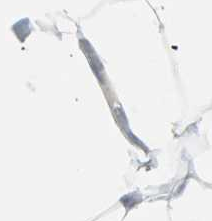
{"staining": {"intensity": "negative", "quantity": "none", "location": "none"}, "tissue": "adipose tissue", "cell_type": "Adipocytes", "image_type": "normal", "snomed": [{"axis": "morphology", "description": "Normal tissue, NOS"}, {"axis": "morphology", "description": "Adenocarcinoma, NOS"}, {"axis": "topography", "description": "Cartilage tissue"}, {"axis": "topography", "description": "Bronchus"}, {"axis": "topography", "description": "Lung"}], "caption": "Immunohistochemical staining of unremarkable human adipose tissue demonstrates no significant expression in adipocytes. (DAB (3,3'-diaminobenzidine) IHC, high magnification).", "gene": "IL15", "patient": {"sex": "female", "age": 67}}